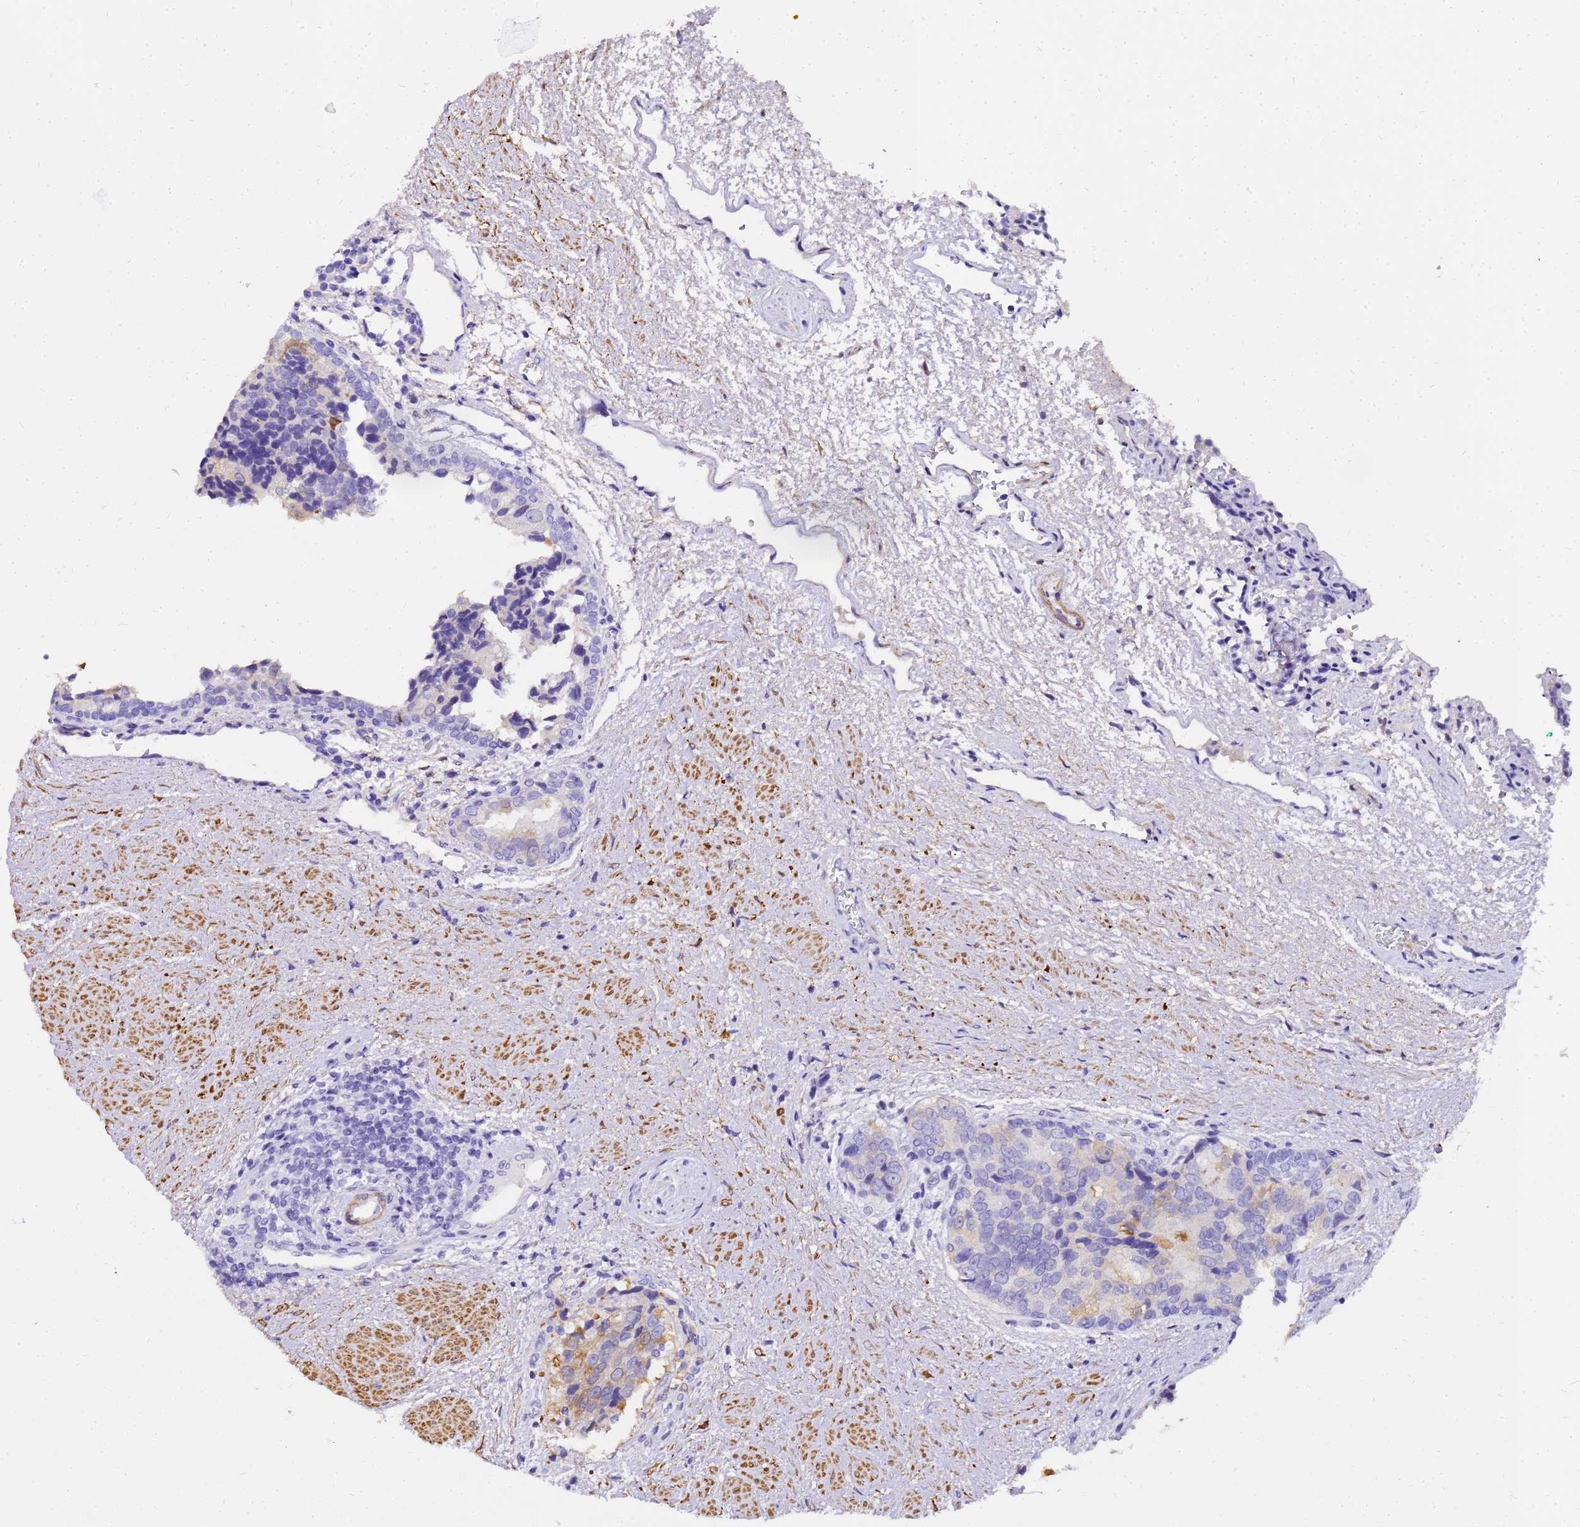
{"staining": {"intensity": "negative", "quantity": "none", "location": "none"}, "tissue": "prostate cancer", "cell_type": "Tumor cells", "image_type": "cancer", "snomed": [{"axis": "morphology", "description": "Adenocarcinoma, High grade"}, {"axis": "topography", "description": "Prostate"}], "caption": "Immunohistochemistry photomicrograph of neoplastic tissue: prostate cancer stained with DAB reveals no significant protein staining in tumor cells. (Brightfield microscopy of DAB (3,3'-diaminobenzidine) IHC at high magnification).", "gene": "HSPB6", "patient": {"sex": "male", "age": 70}}